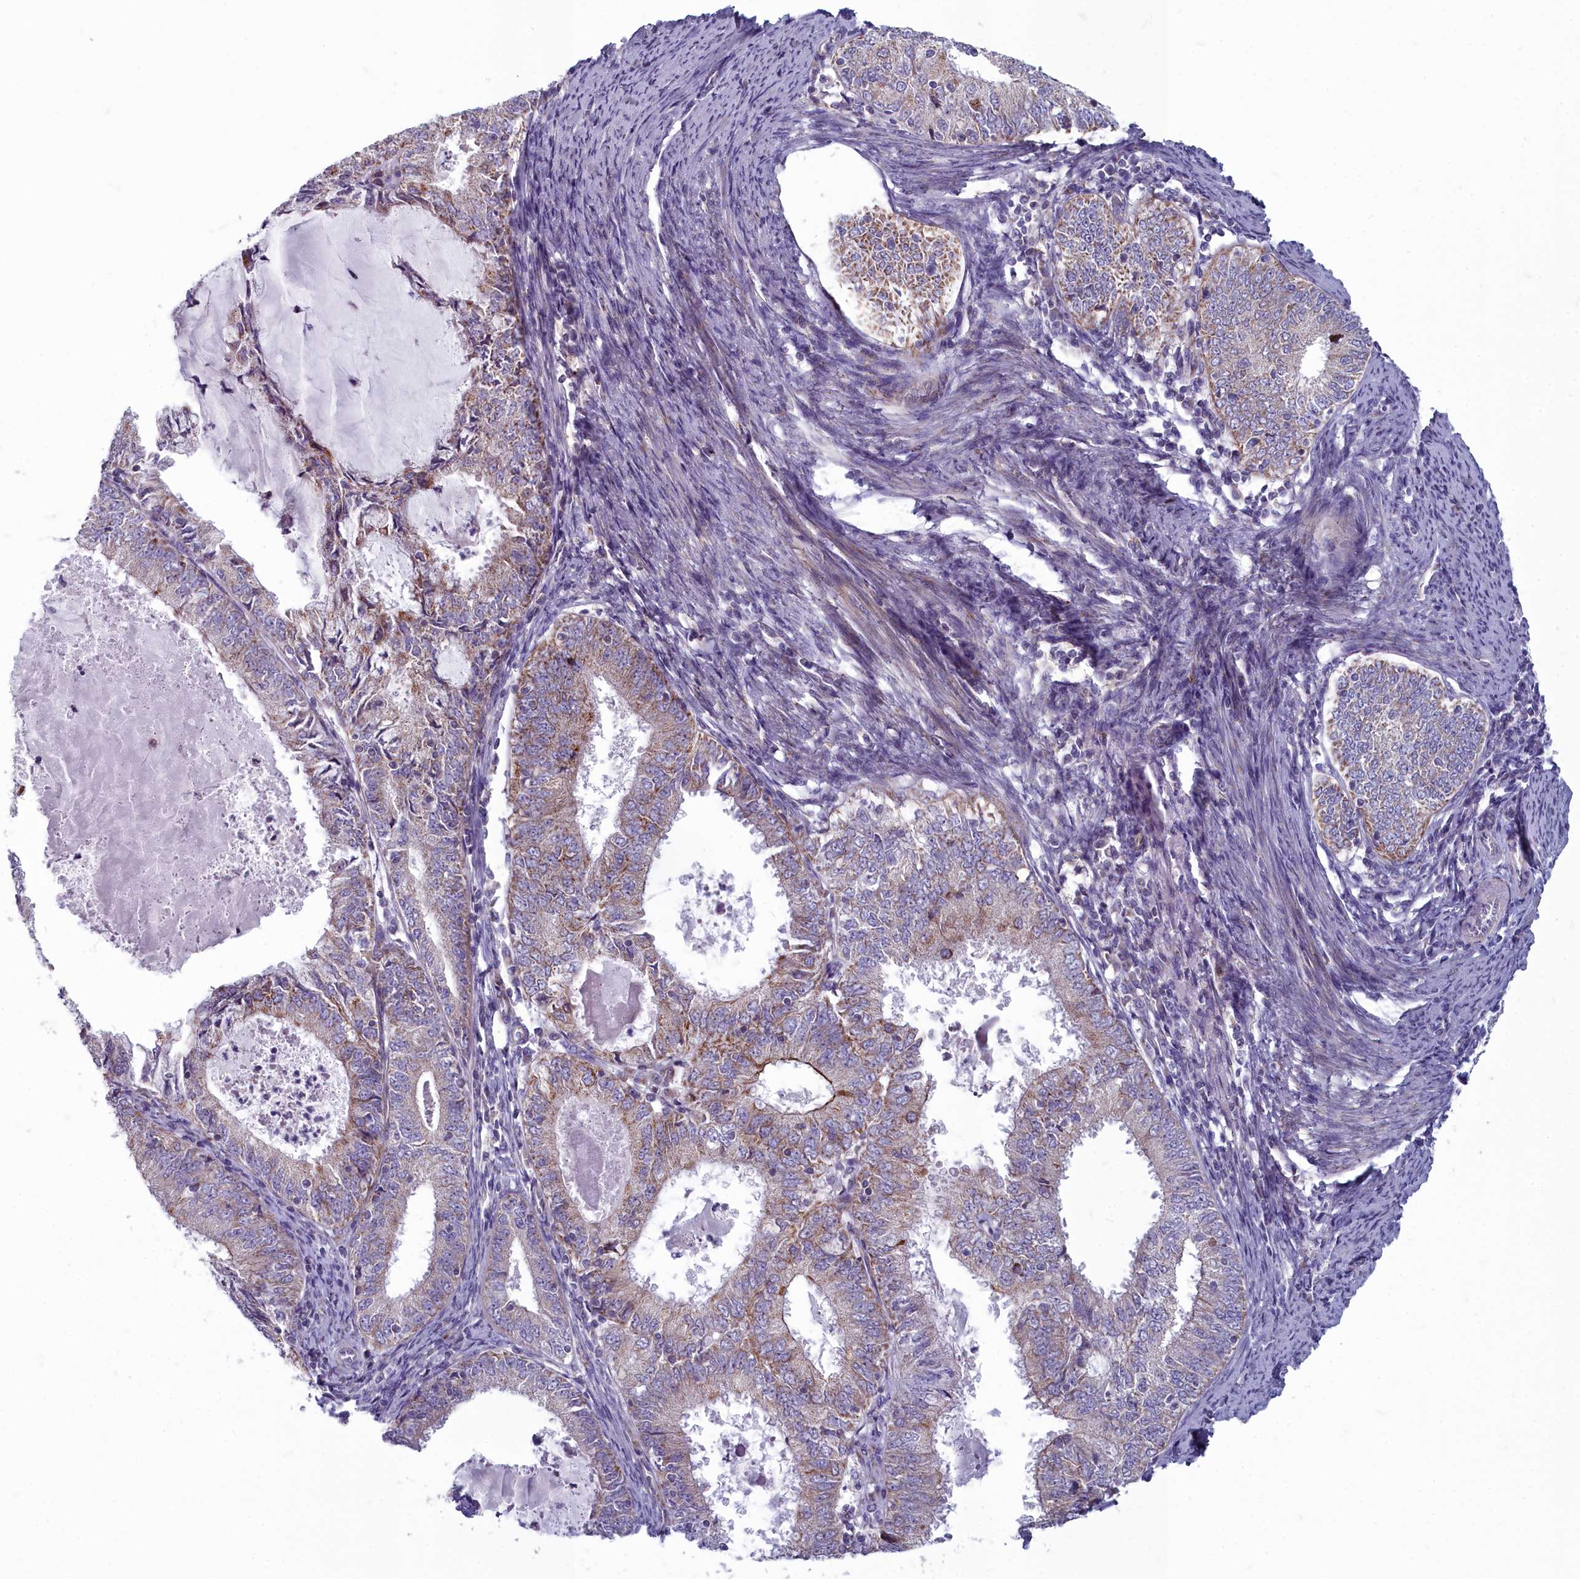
{"staining": {"intensity": "weak", "quantity": "<25%", "location": "cytoplasmic/membranous"}, "tissue": "endometrial cancer", "cell_type": "Tumor cells", "image_type": "cancer", "snomed": [{"axis": "morphology", "description": "Adenocarcinoma, NOS"}, {"axis": "topography", "description": "Endometrium"}], "caption": "This is a image of immunohistochemistry staining of endometrial cancer (adenocarcinoma), which shows no positivity in tumor cells.", "gene": "INSYN2A", "patient": {"sex": "female", "age": 57}}